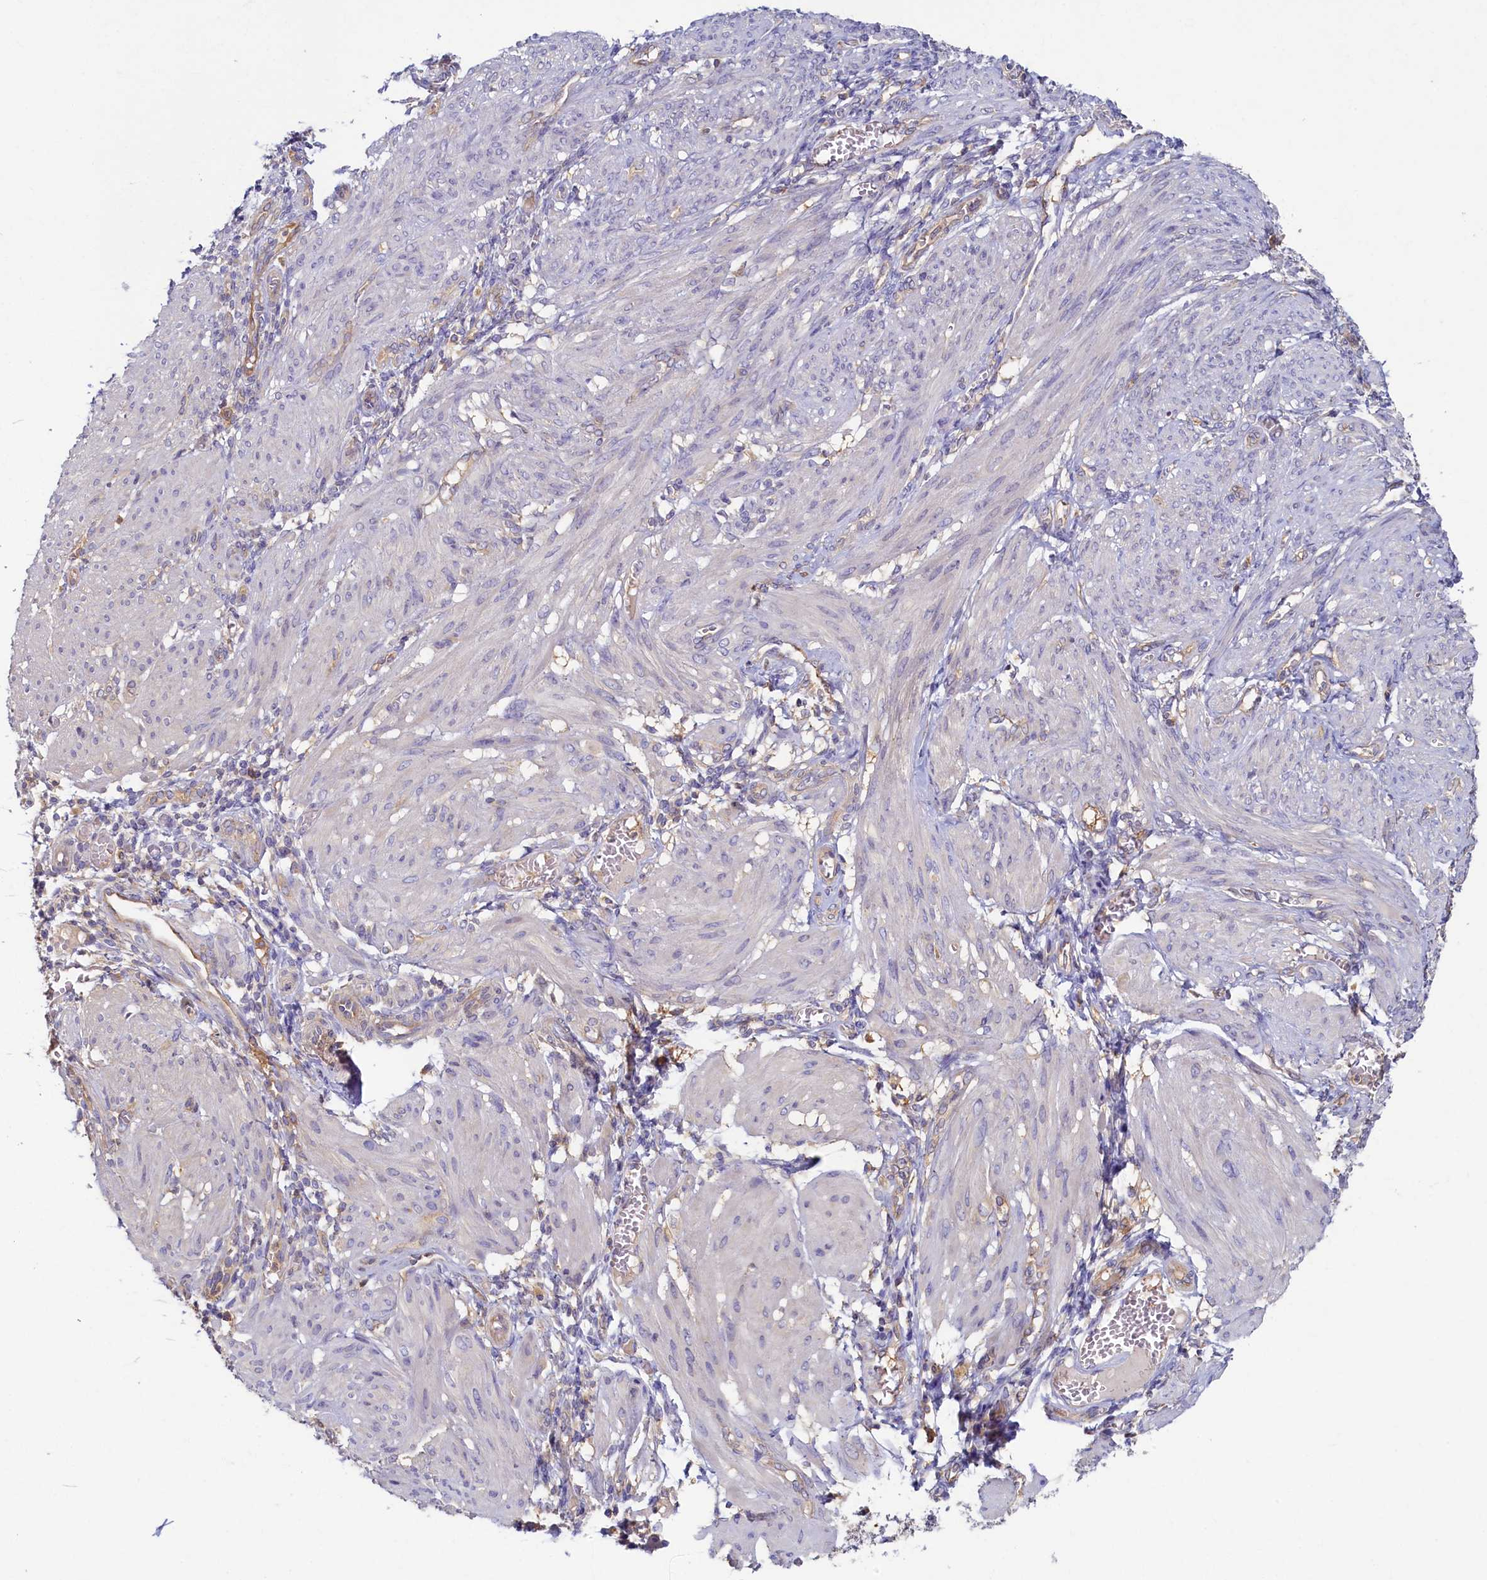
{"staining": {"intensity": "negative", "quantity": "none", "location": "none"}, "tissue": "smooth muscle", "cell_type": "Smooth muscle cells", "image_type": "normal", "snomed": [{"axis": "morphology", "description": "Normal tissue, NOS"}, {"axis": "topography", "description": "Smooth muscle"}], "caption": "An immunohistochemistry micrograph of normal smooth muscle is shown. There is no staining in smooth muscle cells of smooth muscle.", "gene": "TIMM8B", "patient": {"sex": "female", "age": 39}}